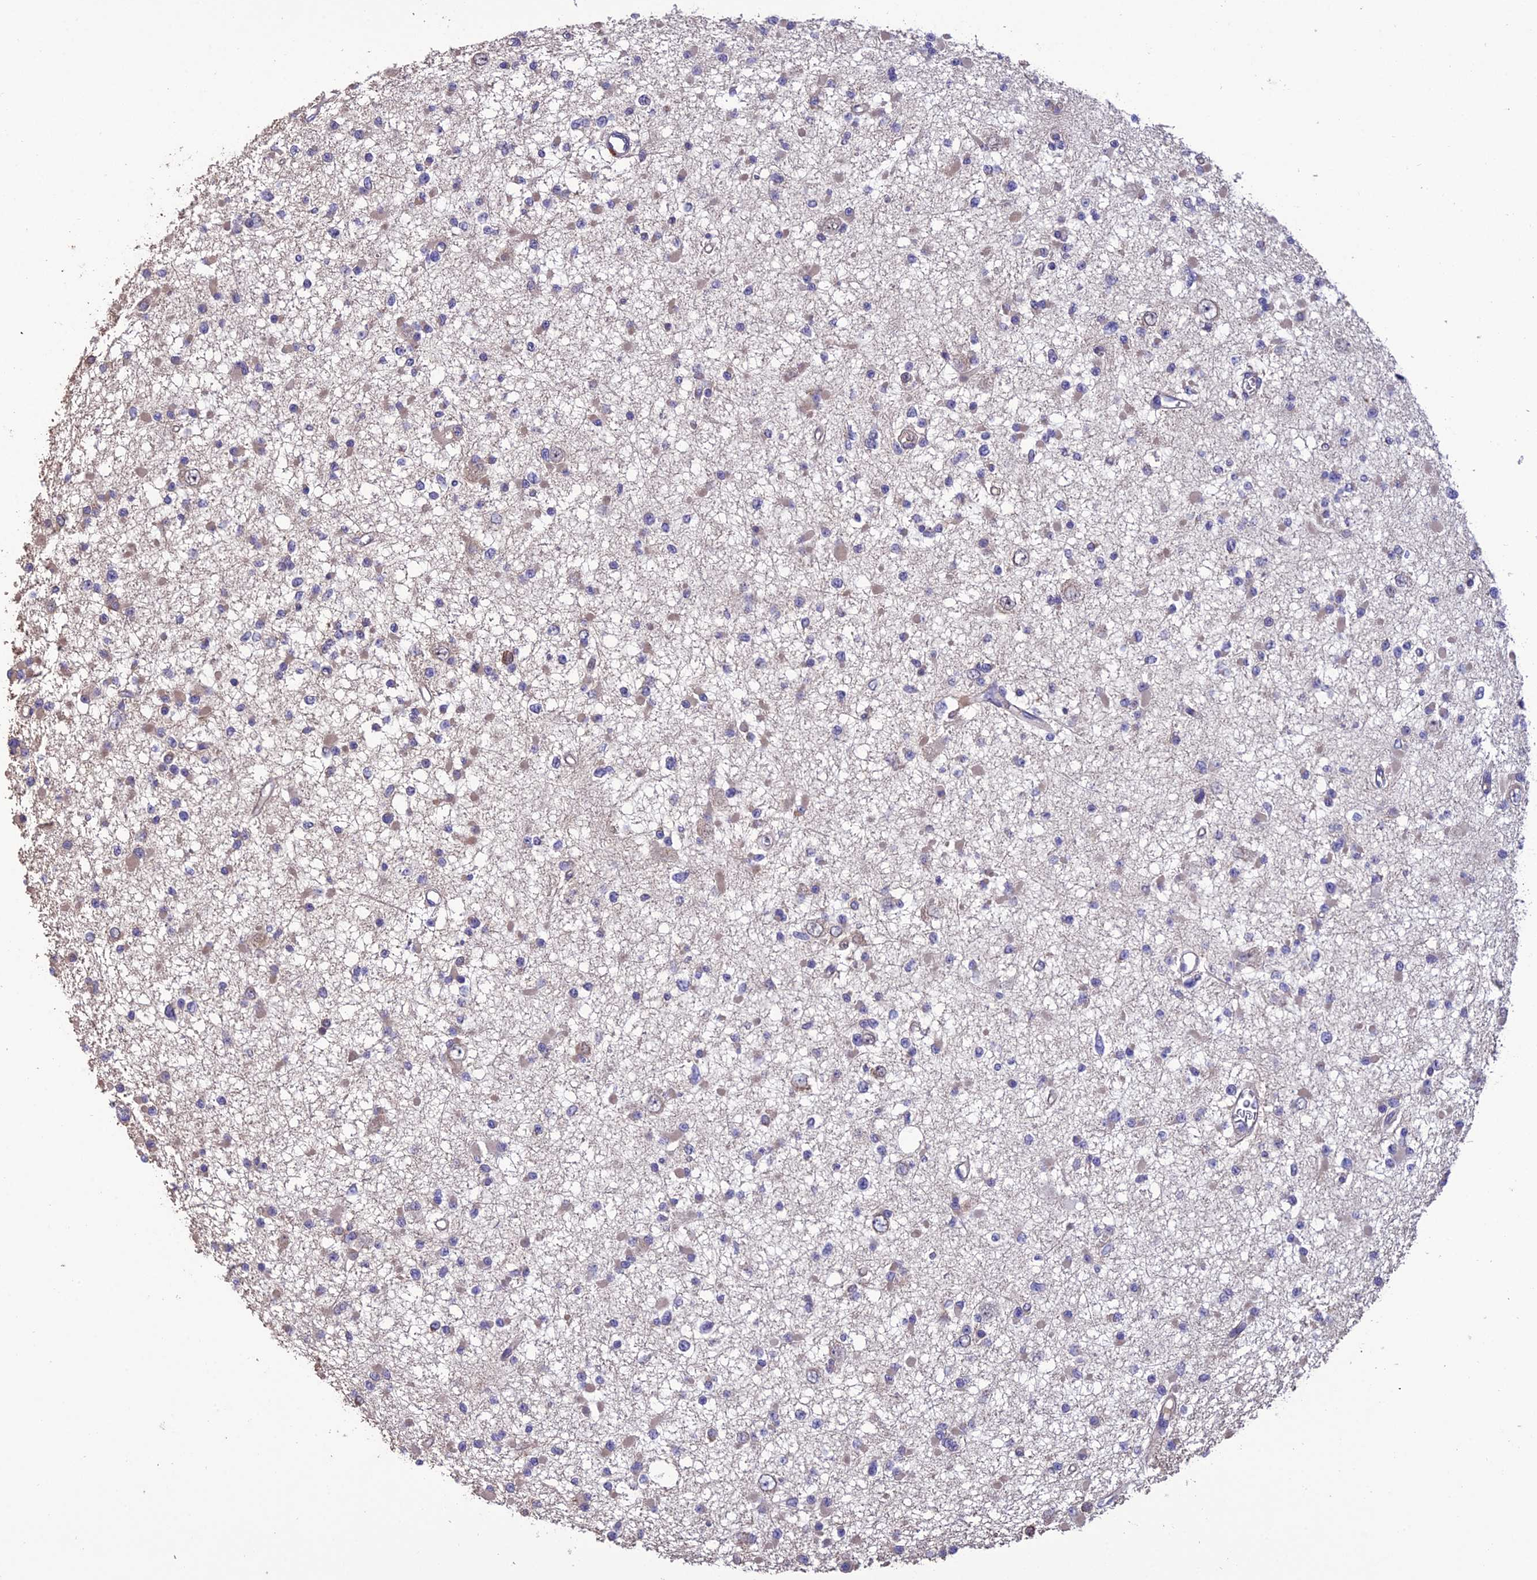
{"staining": {"intensity": "weak", "quantity": "<25%", "location": "cytoplasmic/membranous"}, "tissue": "glioma", "cell_type": "Tumor cells", "image_type": "cancer", "snomed": [{"axis": "morphology", "description": "Glioma, malignant, Low grade"}, {"axis": "topography", "description": "Brain"}], "caption": "Tumor cells show no significant protein expression in malignant glioma (low-grade). (DAB (3,3'-diaminobenzidine) immunohistochemistry visualized using brightfield microscopy, high magnification).", "gene": "MIOS", "patient": {"sex": "female", "age": 22}}